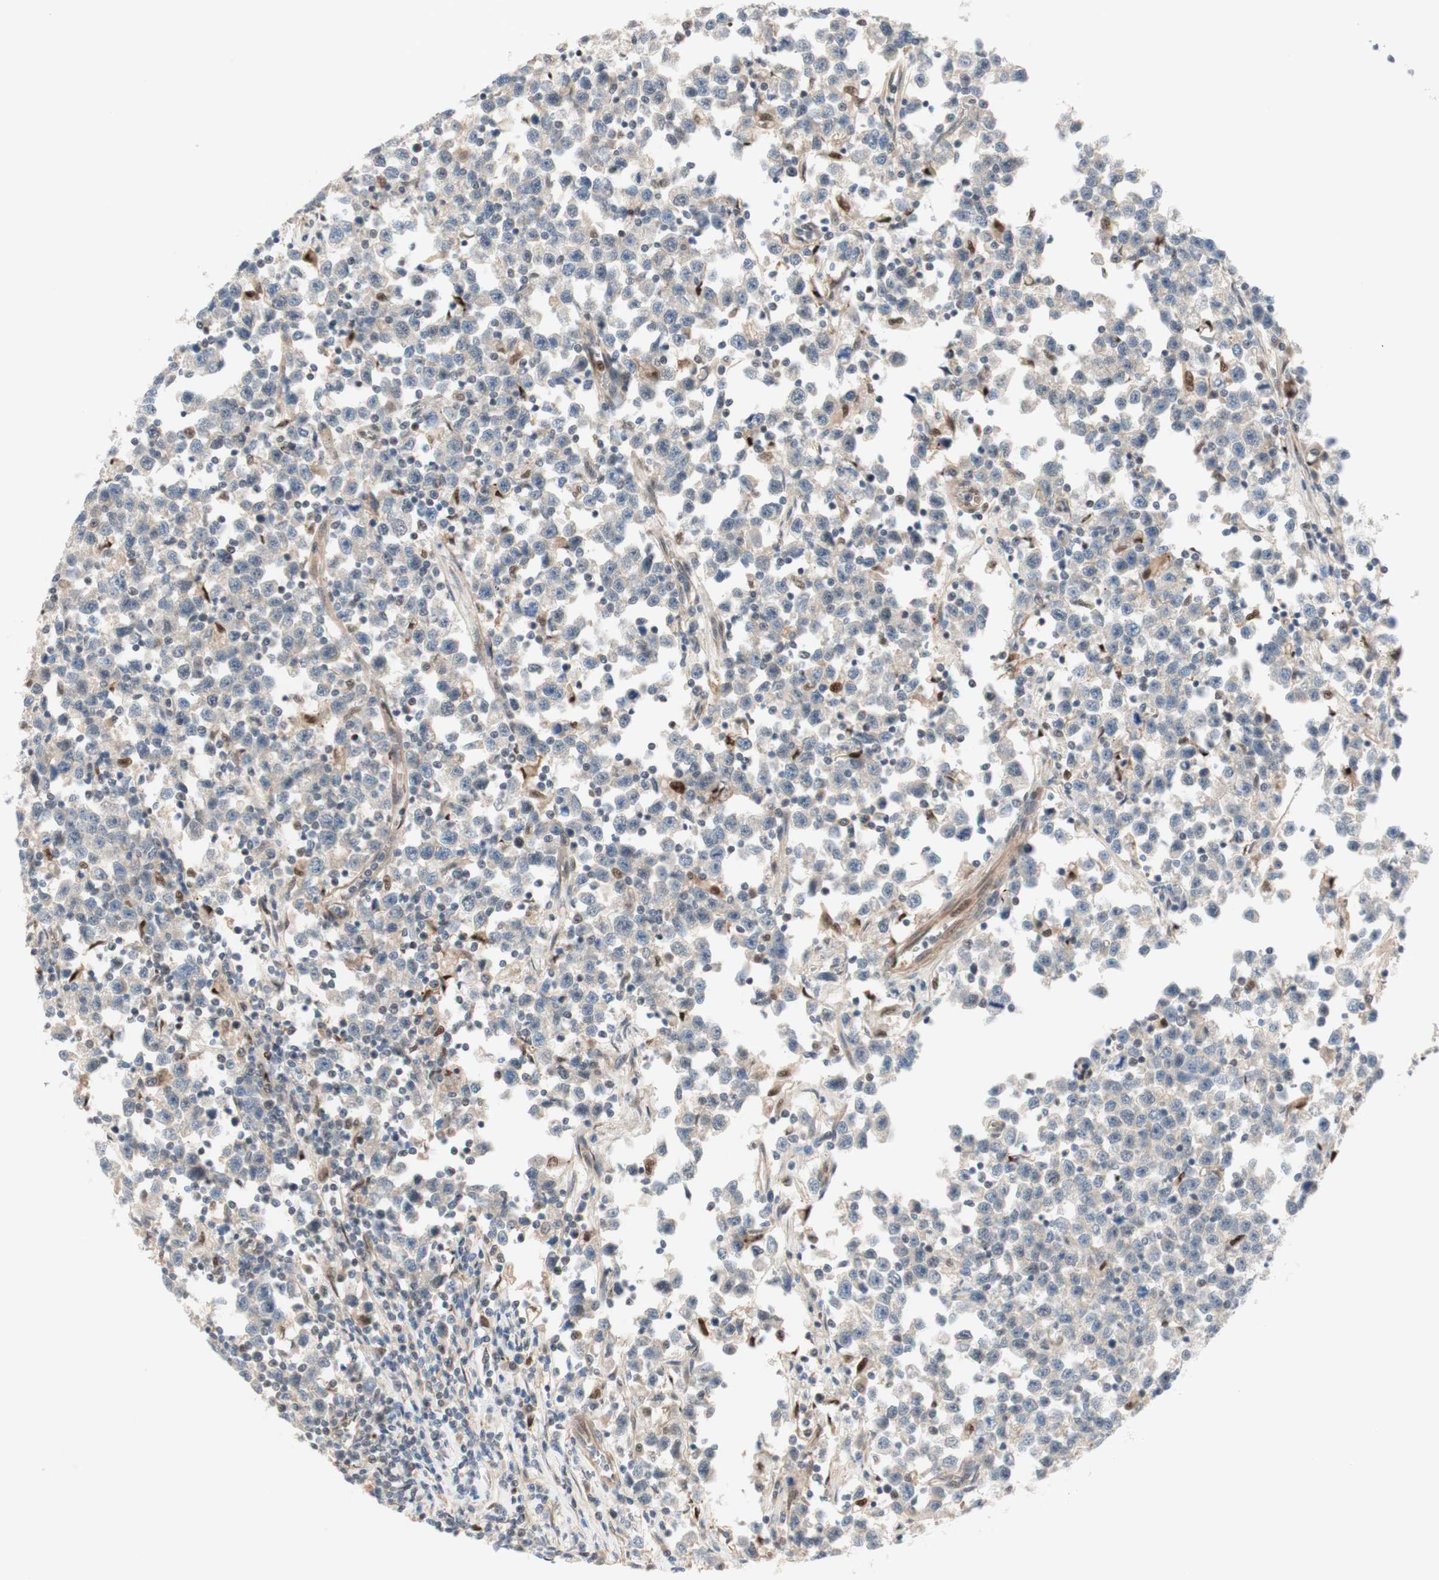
{"staining": {"intensity": "weak", "quantity": "<25%", "location": "cytoplasmic/membranous,nuclear"}, "tissue": "testis cancer", "cell_type": "Tumor cells", "image_type": "cancer", "snomed": [{"axis": "morphology", "description": "Seminoma, NOS"}, {"axis": "topography", "description": "Testis"}], "caption": "An image of human testis cancer (seminoma) is negative for staining in tumor cells.", "gene": "RFNG", "patient": {"sex": "male", "age": 43}}